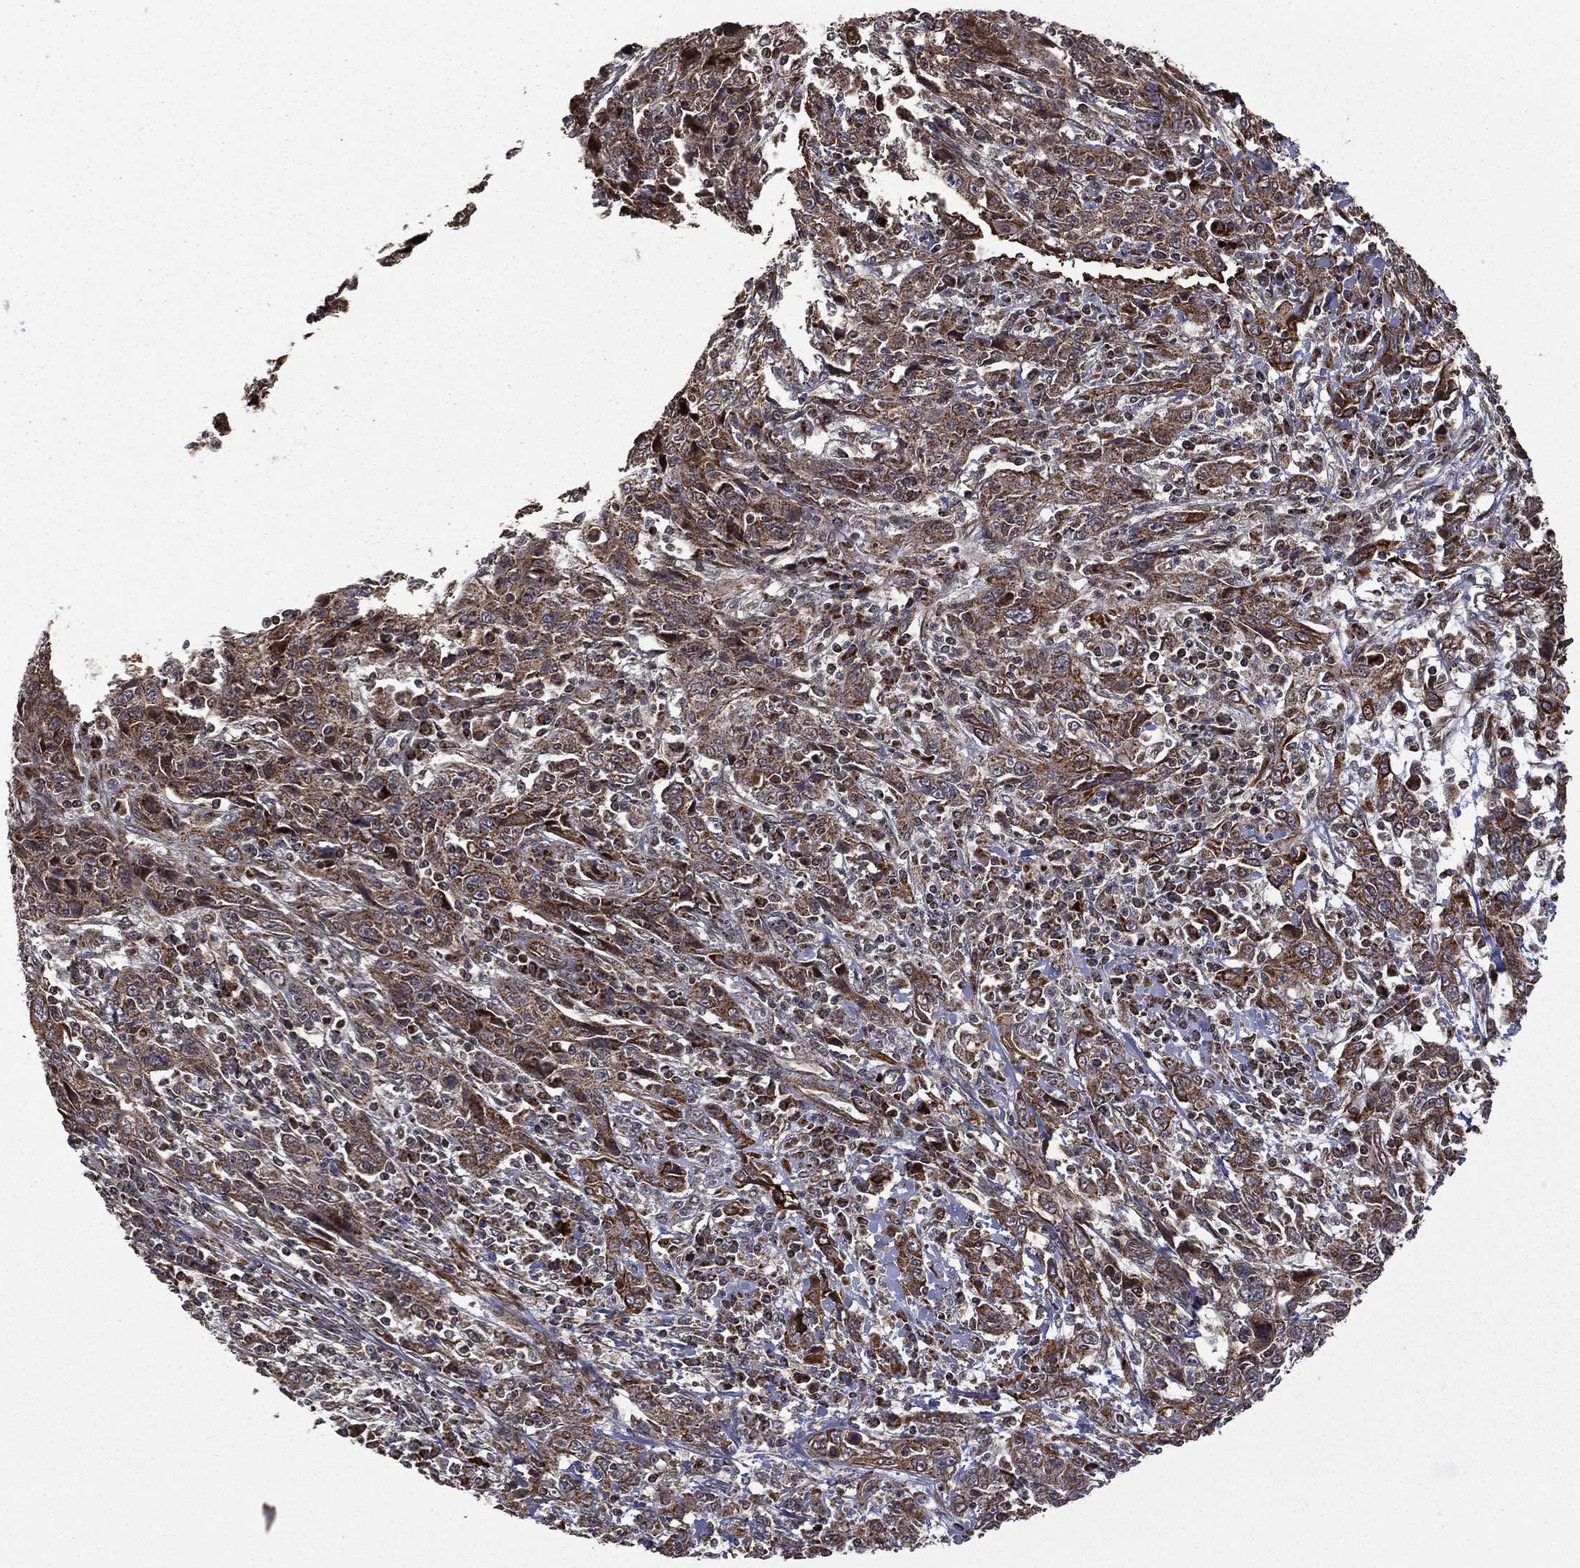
{"staining": {"intensity": "strong", "quantity": ">75%", "location": "cytoplasmic/membranous"}, "tissue": "cervical cancer", "cell_type": "Tumor cells", "image_type": "cancer", "snomed": [{"axis": "morphology", "description": "Squamous cell carcinoma, NOS"}, {"axis": "topography", "description": "Cervix"}], "caption": "IHC of human cervical cancer (squamous cell carcinoma) displays high levels of strong cytoplasmic/membranous staining in about >75% of tumor cells.", "gene": "GIMAP6", "patient": {"sex": "female", "age": 46}}